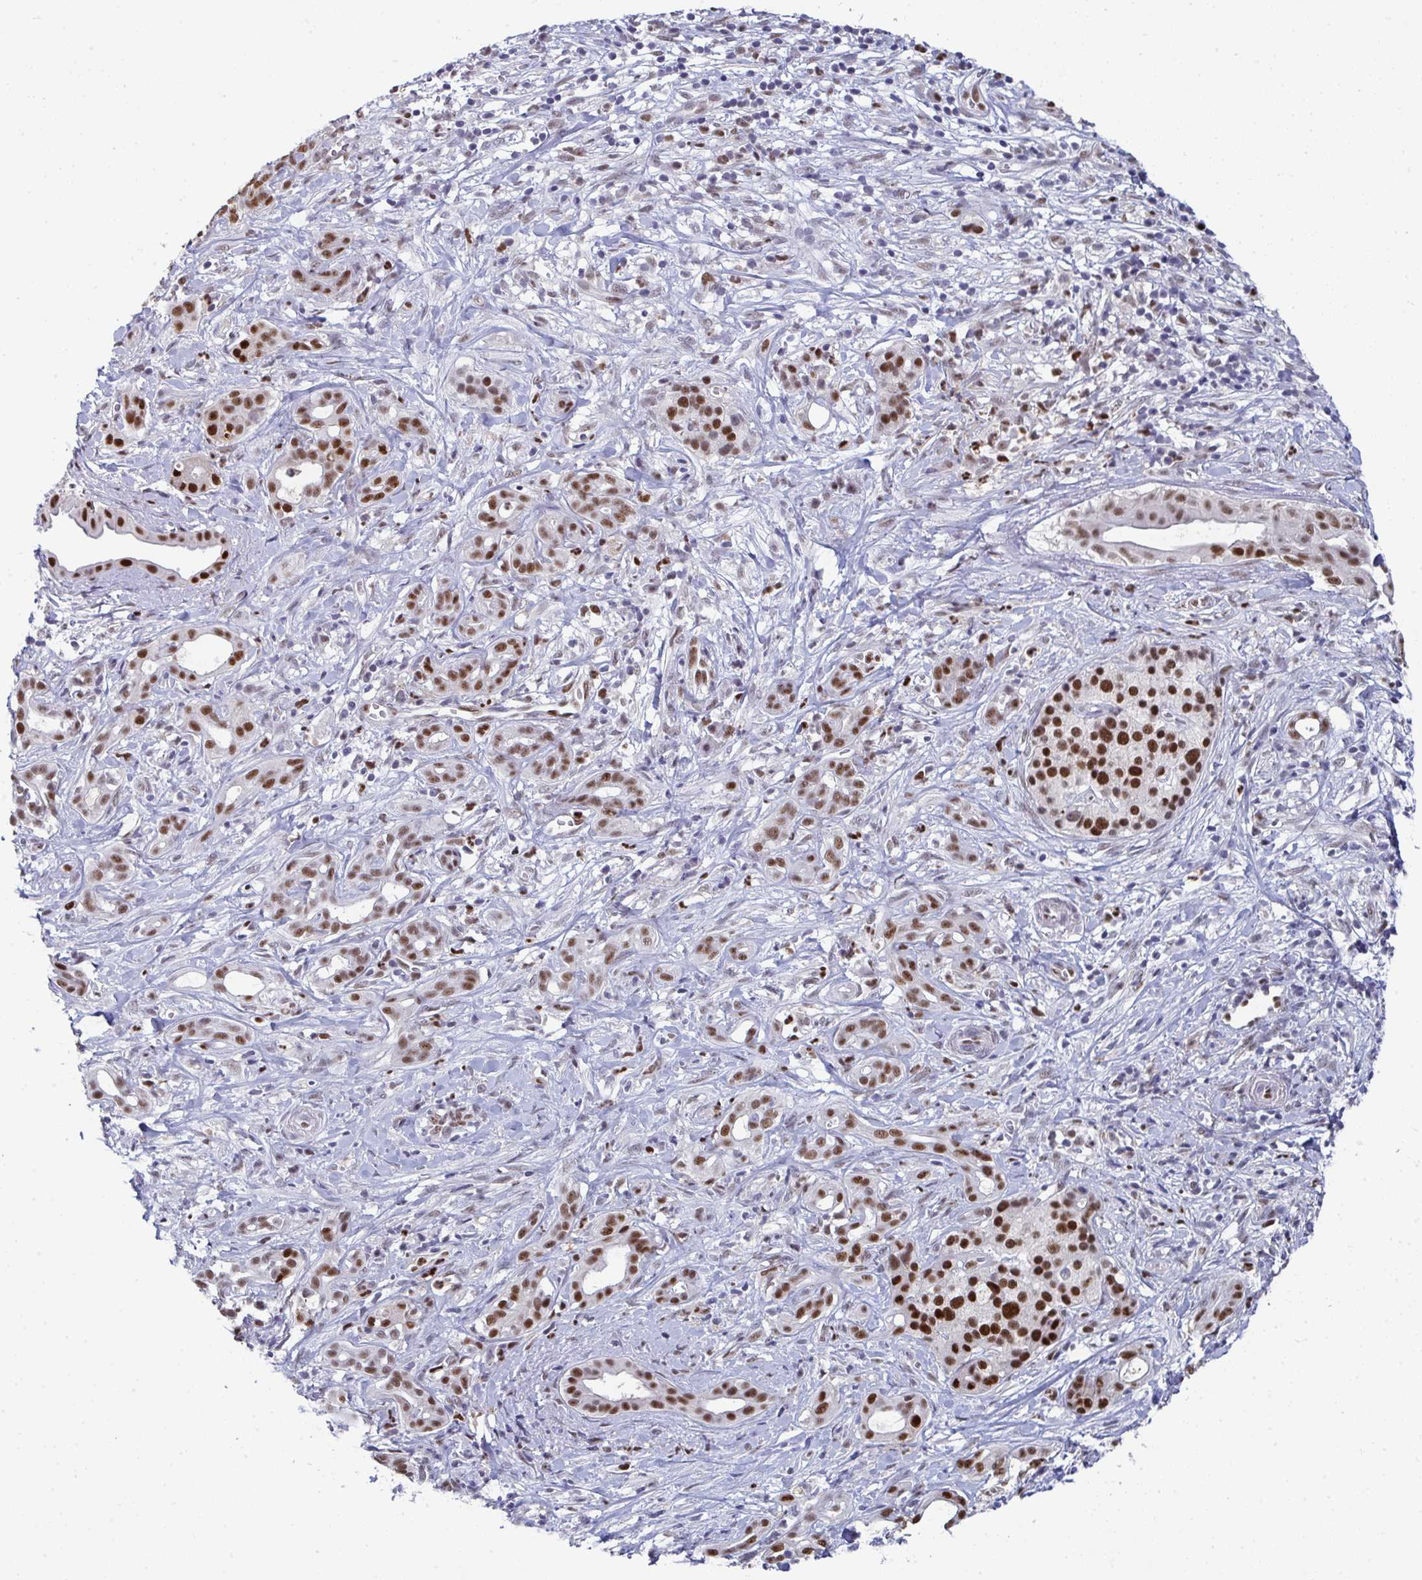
{"staining": {"intensity": "strong", "quantity": "25%-75%", "location": "nuclear"}, "tissue": "pancreatic cancer", "cell_type": "Tumor cells", "image_type": "cancer", "snomed": [{"axis": "morphology", "description": "Adenocarcinoma, NOS"}, {"axis": "topography", "description": "Pancreas"}], "caption": "This is an image of immunohistochemistry staining of pancreatic adenocarcinoma, which shows strong expression in the nuclear of tumor cells.", "gene": "JDP2", "patient": {"sex": "male", "age": 61}}